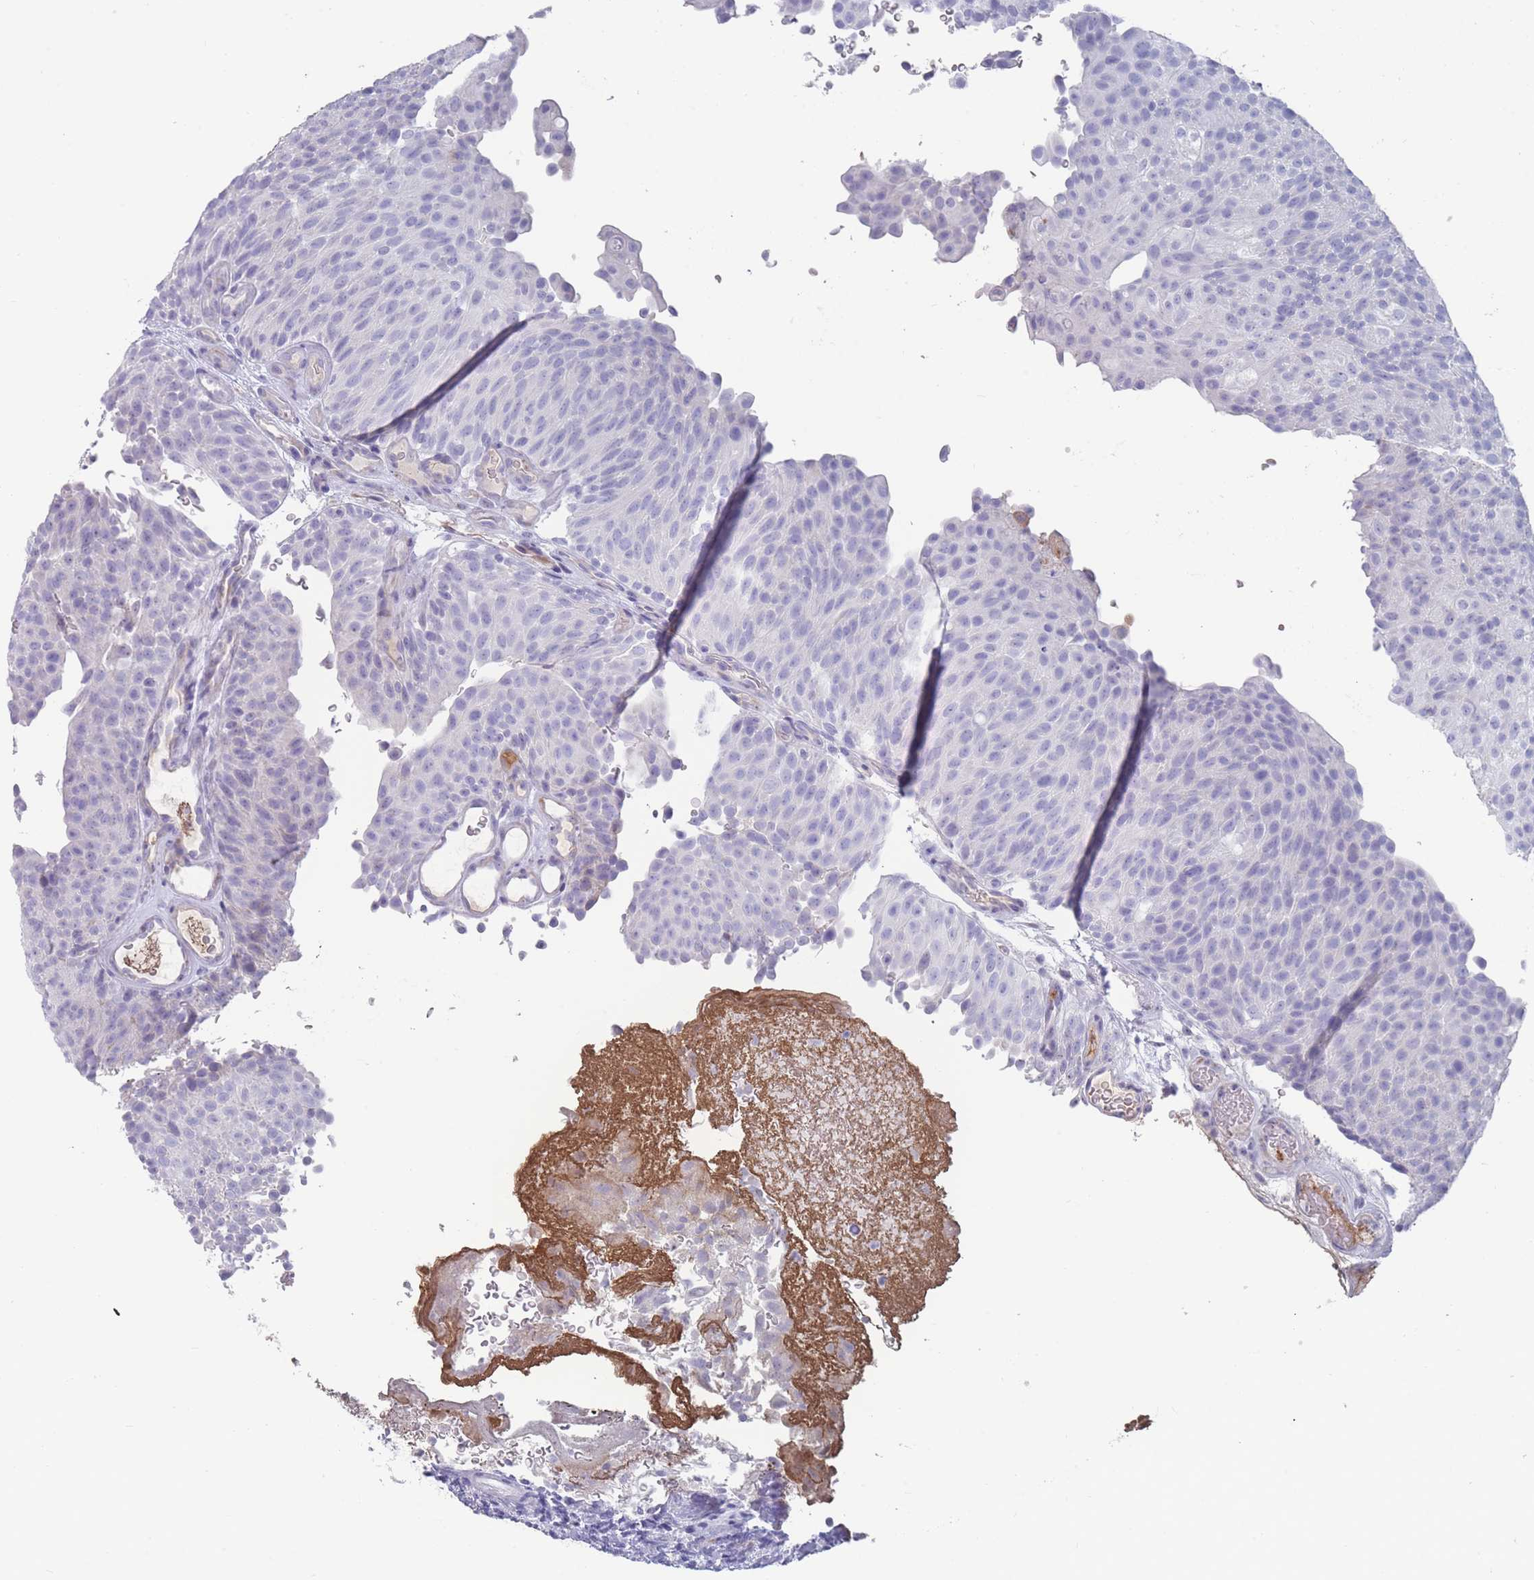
{"staining": {"intensity": "negative", "quantity": "none", "location": "none"}, "tissue": "urothelial cancer", "cell_type": "Tumor cells", "image_type": "cancer", "snomed": [{"axis": "morphology", "description": "Urothelial carcinoma, Low grade"}, {"axis": "topography", "description": "Urinary bladder"}], "caption": "DAB immunohistochemical staining of urothelial cancer shows no significant expression in tumor cells.", "gene": "ST8SIA5", "patient": {"sex": "male", "age": 78}}